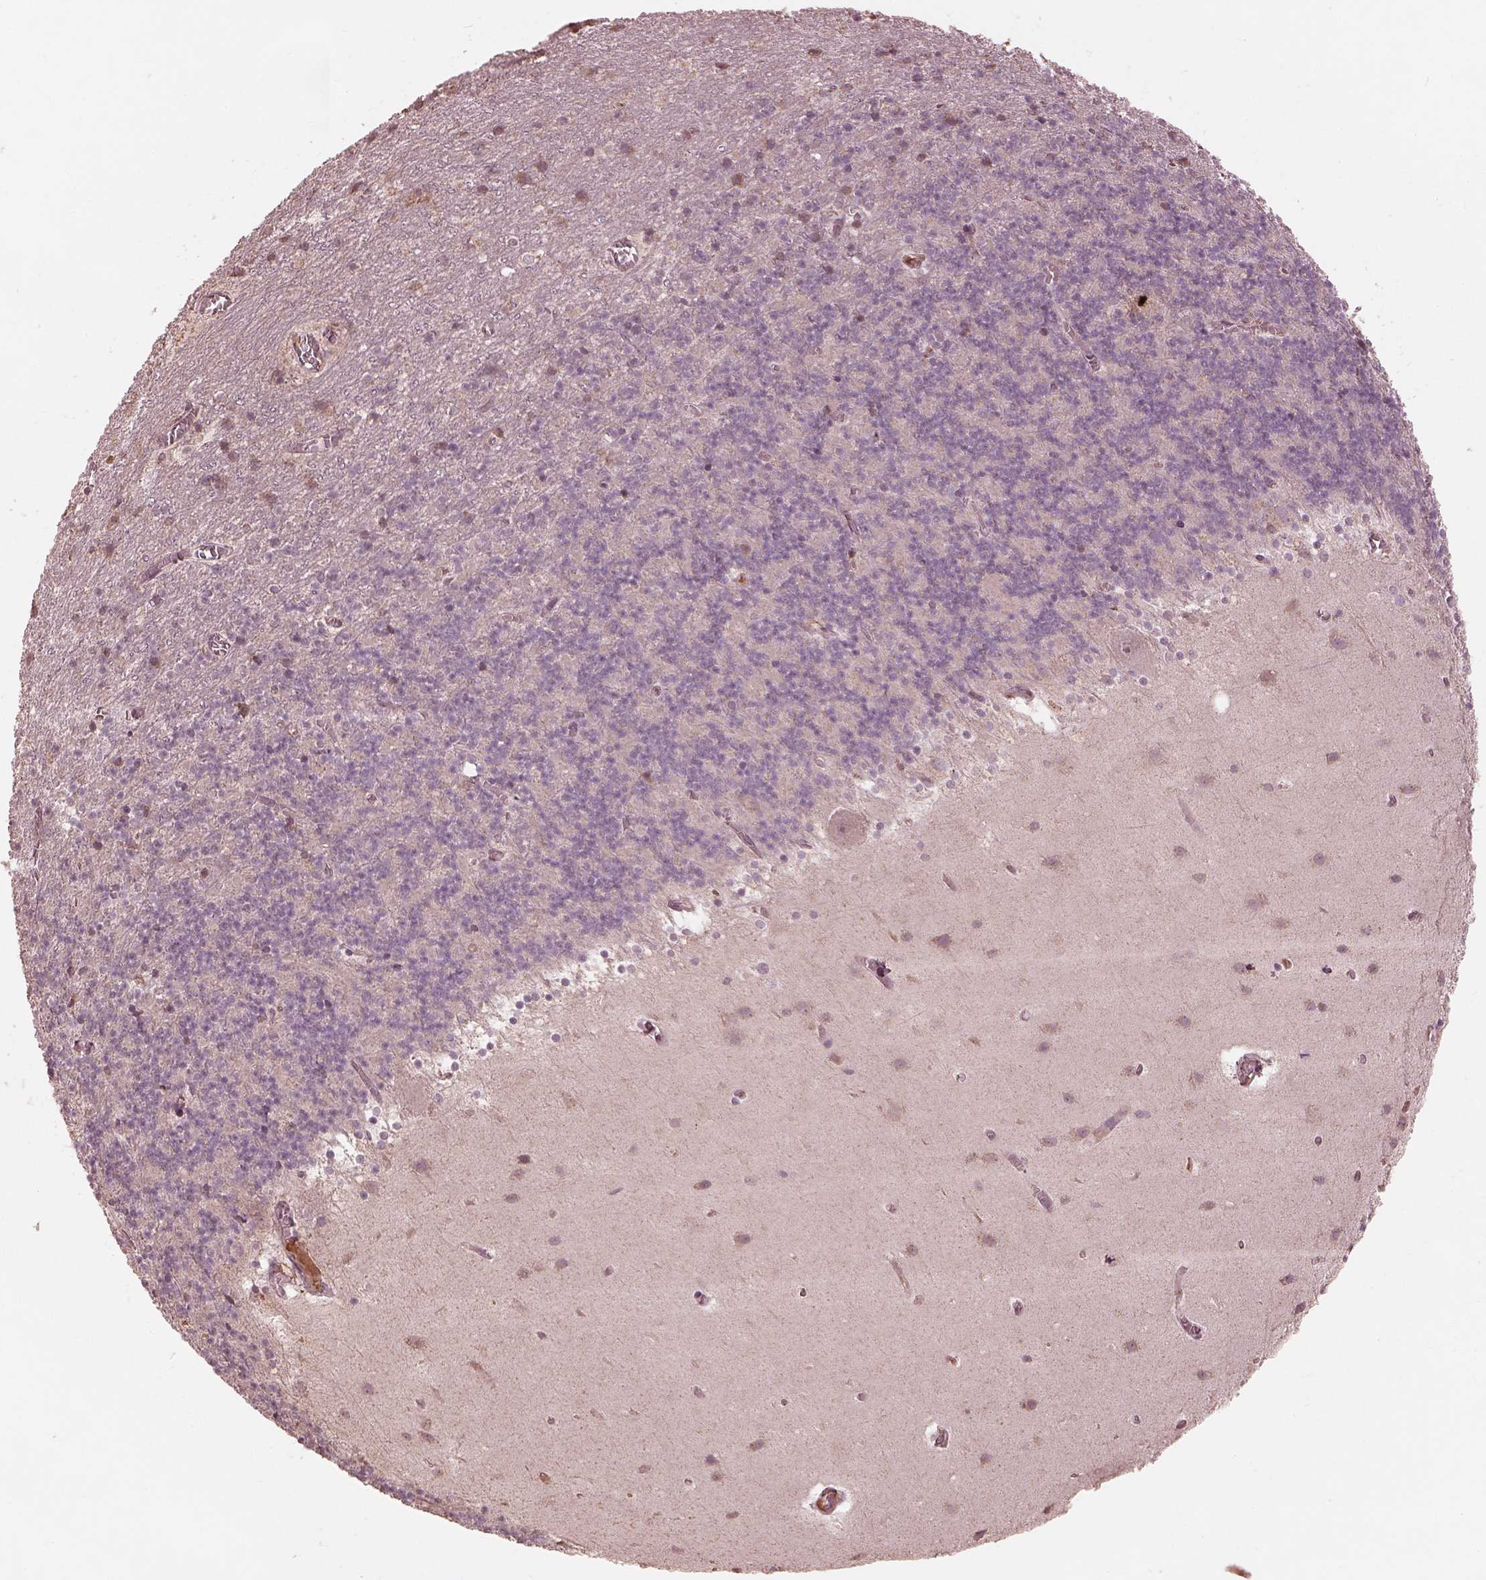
{"staining": {"intensity": "negative", "quantity": "none", "location": "none"}, "tissue": "cerebellum", "cell_type": "Cells in granular layer", "image_type": "normal", "snomed": [{"axis": "morphology", "description": "Normal tissue, NOS"}, {"axis": "topography", "description": "Cerebellum"}], "caption": "A photomicrograph of cerebellum stained for a protein displays no brown staining in cells in granular layer.", "gene": "CALR3", "patient": {"sex": "male", "age": 70}}